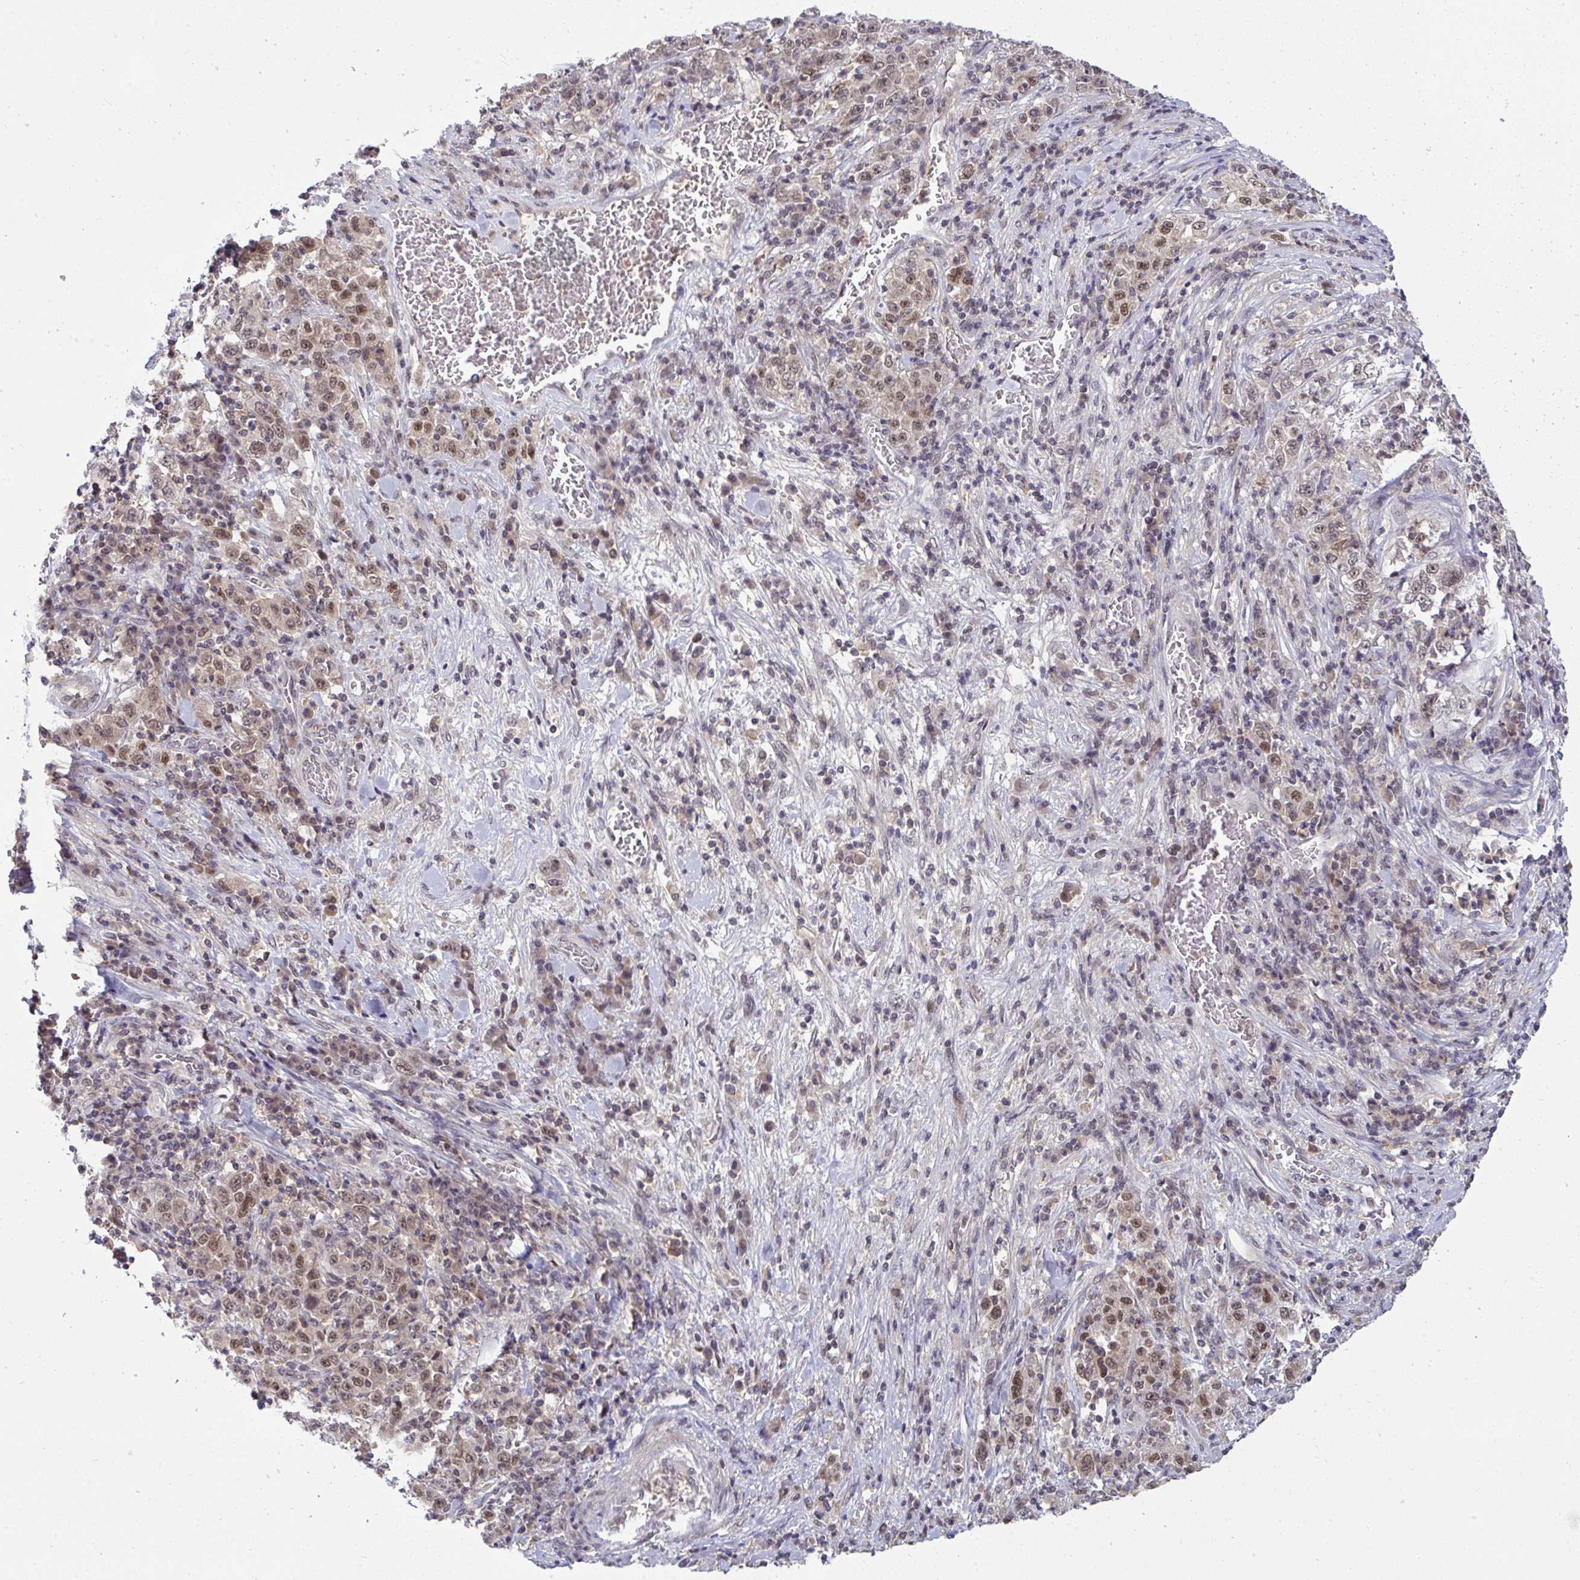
{"staining": {"intensity": "moderate", "quantity": ">75%", "location": "nuclear"}, "tissue": "stomach cancer", "cell_type": "Tumor cells", "image_type": "cancer", "snomed": [{"axis": "morphology", "description": "Normal tissue, NOS"}, {"axis": "morphology", "description": "Adenocarcinoma, NOS"}, {"axis": "topography", "description": "Stomach, upper"}, {"axis": "topography", "description": "Stomach"}], "caption": "The immunohistochemical stain highlights moderate nuclear positivity in tumor cells of stomach adenocarcinoma tissue. The staining was performed using DAB to visualize the protein expression in brown, while the nuclei were stained in blue with hematoxylin (Magnification: 20x).", "gene": "KLF2", "patient": {"sex": "male", "age": 59}}